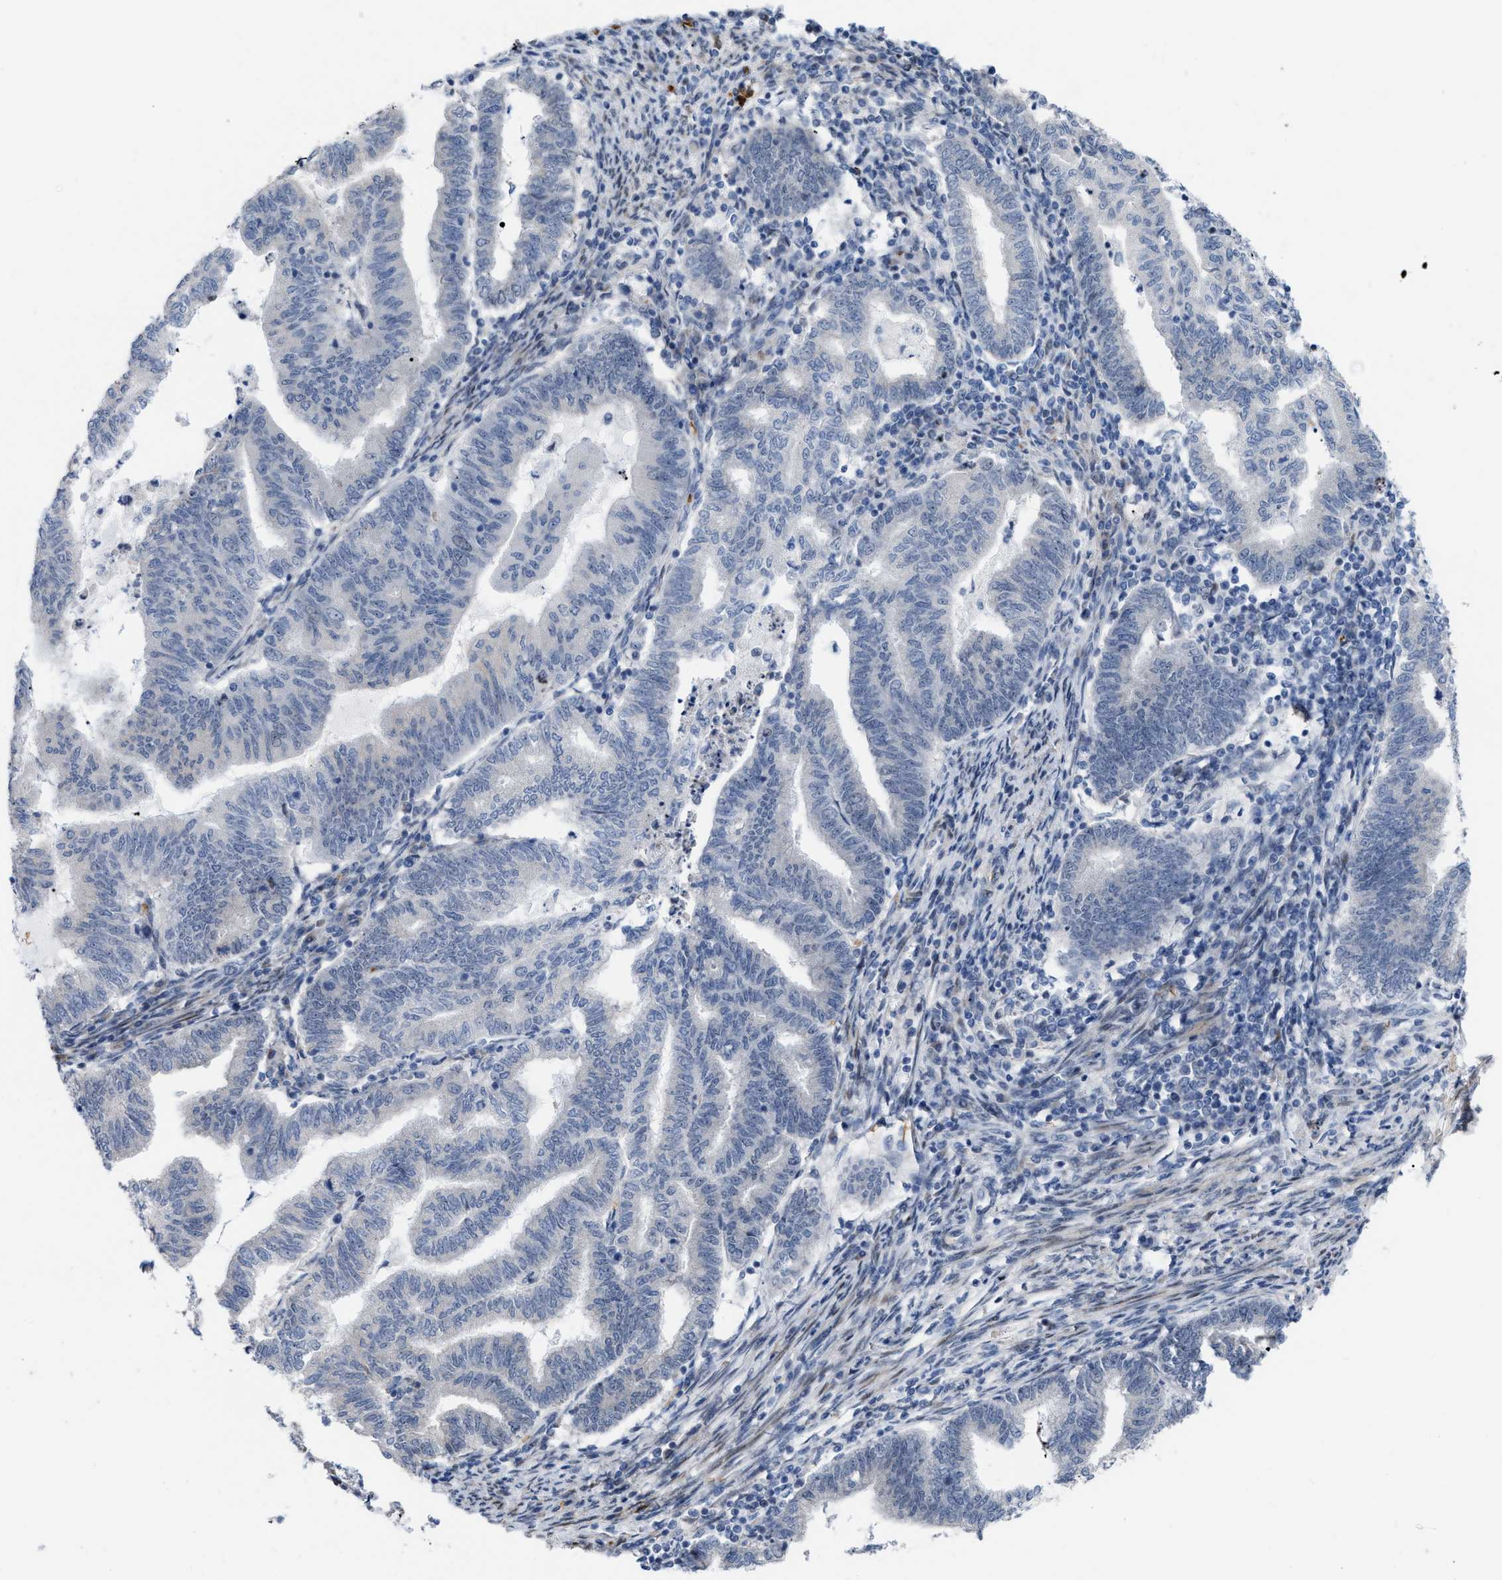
{"staining": {"intensity": "negative", "quantity": "none", "location": "none"}, "tissue": "endometrial cancer", "cell_type": "Tumor cells", "image_type": "cancer", "snomed": [{"axis": "morphology", "description": "Polyp, NOS"}, {"axis": "morphology", "description": "Adenocarcinoma, NOS"}, {"axis": "morphology", "description": "Adenoma, NOS"}, {"axis": "topography", "description": "Endometrium"}], "caption": "Endometrial cancer stained for a protein using immunohistochemistry displays no positivity tumor cells.", "gene": "POLR1F", "patient": {"sex": "female", "age": 79}}